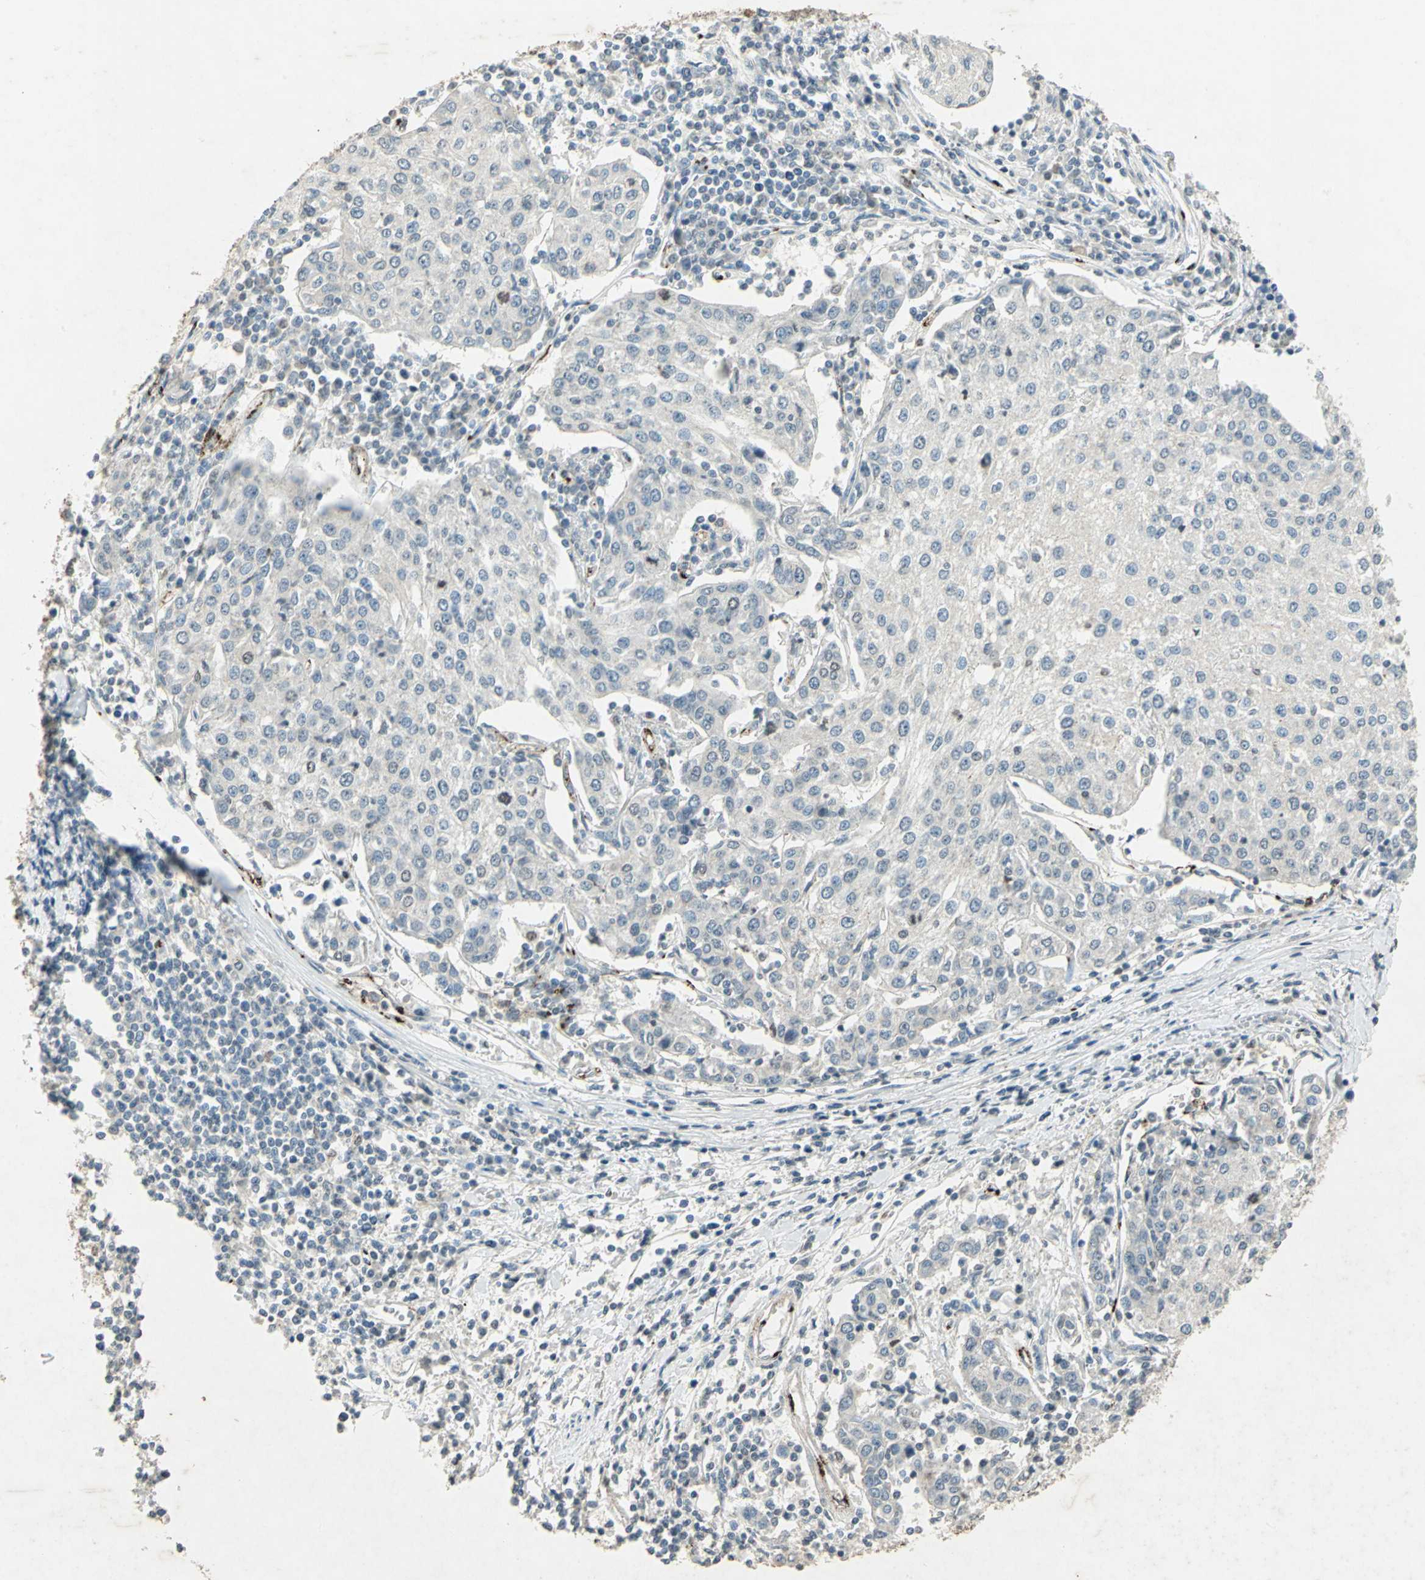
{"staining": {"intensity": "negative", "quantity": "none", "location": "none"}, "tissue": "urothelial cancer", "cell_type": "Tumor cells", "image_type": "cancer", "snomed": [{"axis": "morphology", "description": "Urothelial carcinoma, High grade"}, {"axis": "topography", "description": "Urinary bladder"}], "caption": "A micrograph of human high-grade urothelial carcinoma is negative for staining in tumor cells.", "gene": "CAMK2B", "patient": {"sex": "female", "age": 85}}